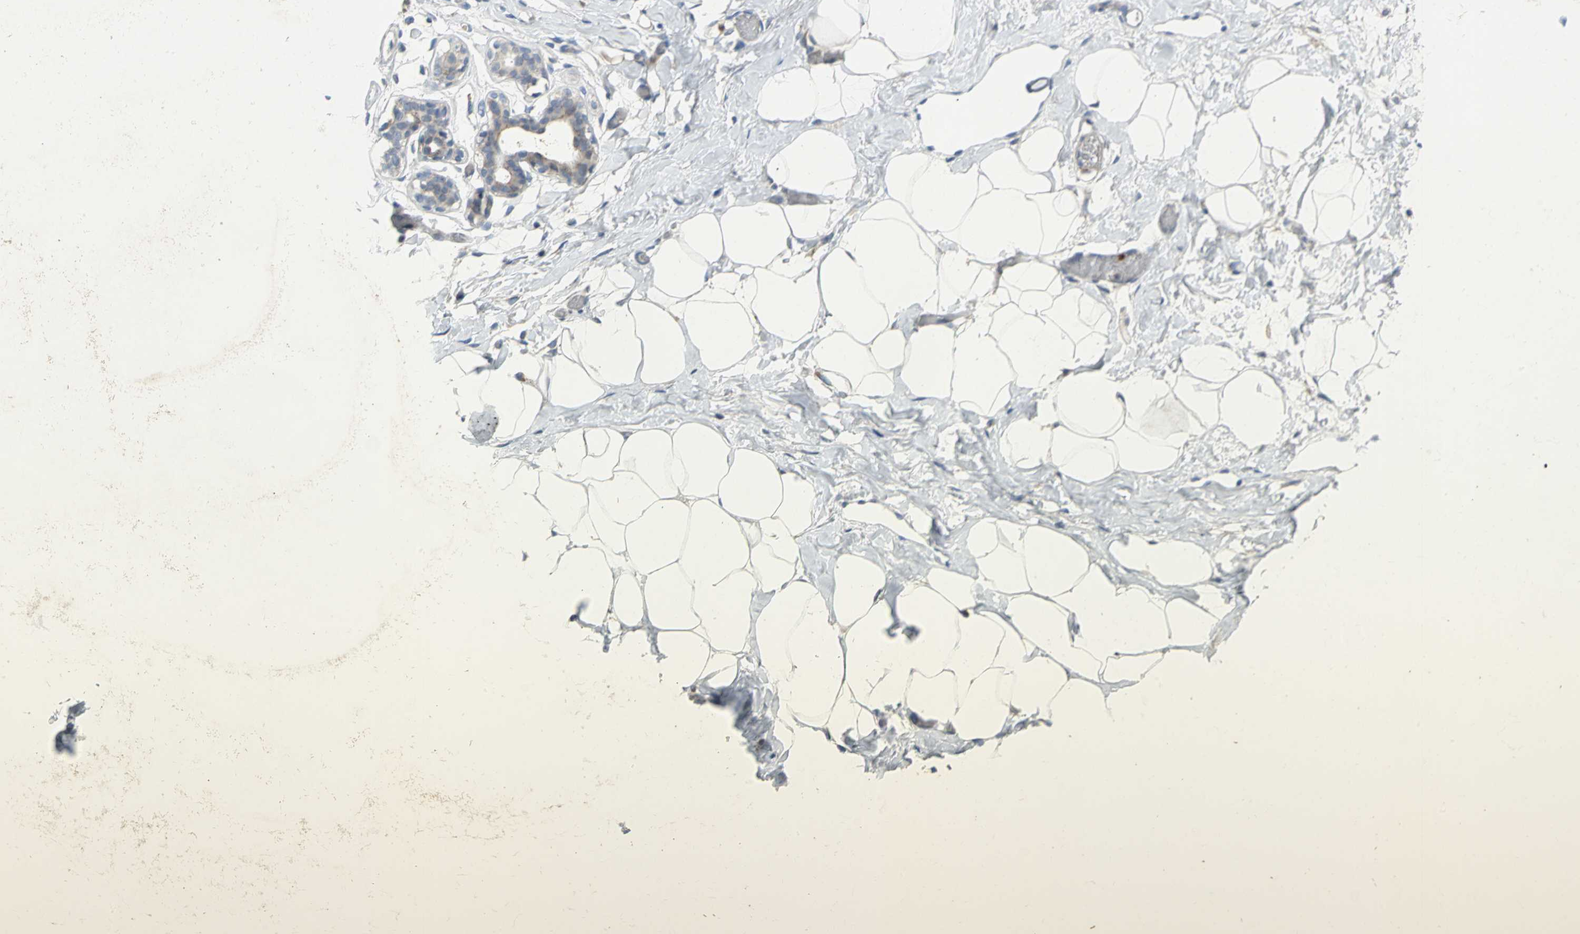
{"staining": {"intensity": "negative", "quantity": "none", "location": "none"}, "tissue": "adipose tissue", "cell_type": "Adipocytes", "image_type": "normal", "snomed": [{"axis": "morphology", "description": "Normal tissue, NOS"}, {"axis": "topography", "description": "Breast"}, {"axis": "topography", "description": "Soft tissue"}], "caption": "Adipose tissue stained for a protein using immunohistochemistry demonstrates no staining adipocytes.", "gene": "SPPL2B", "patient": {"sex": "female", "age": 25}}